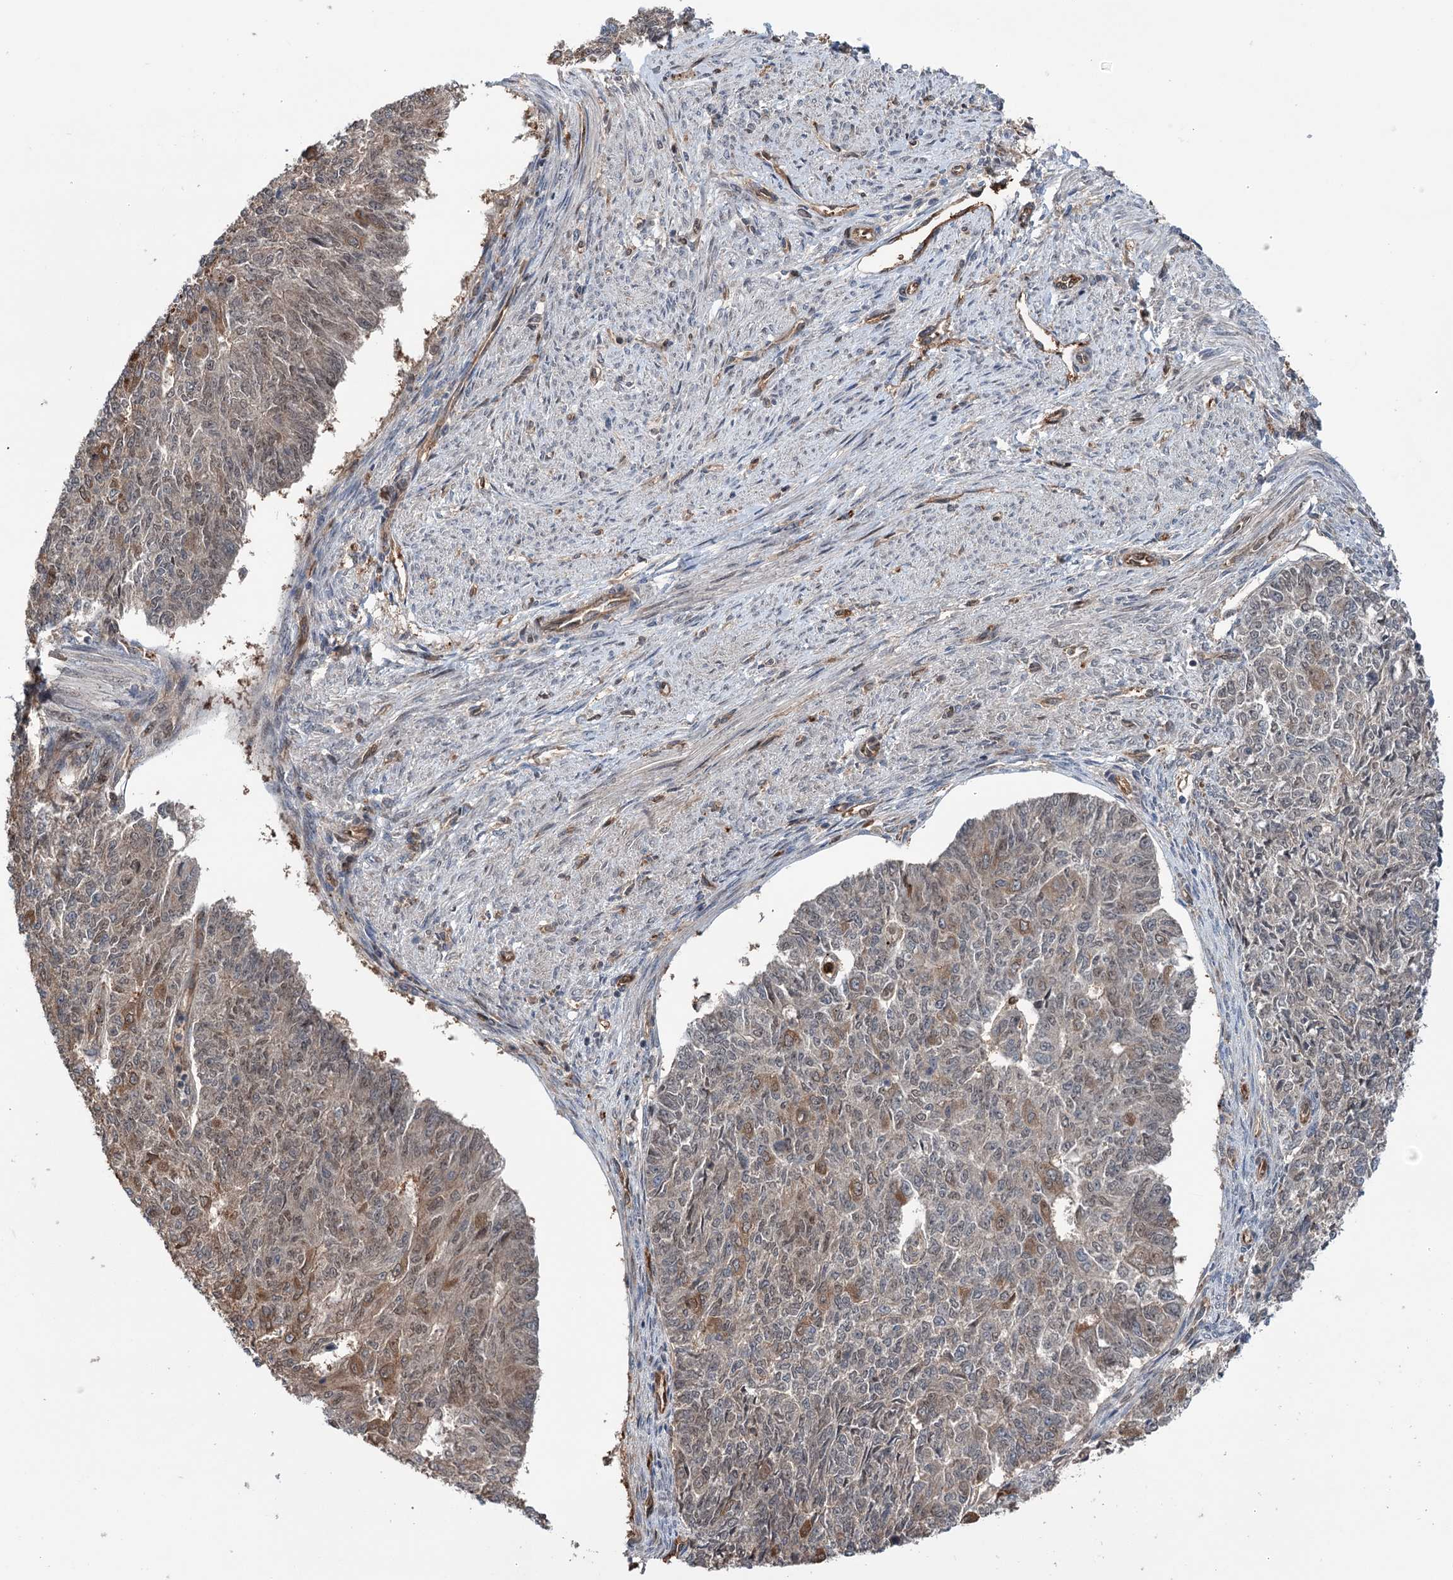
{"staining": {"intensity": "moderate", "quantity": "<25%", "location": "cytoplasmic/membranous,nuclear"}, "tissue": "endometrial cancer", "cell_type": "Tumor cells", "image_type": "cancer", "snomed": [{"axis": "morphology", "description": "Adenocarcinoma, NOS"}, {"axis": "topography", "description": "Endometrium"}], "caption": "An IHC micrograph of neoplastic tissue is shown. Protein staining in brown highlights moderate cytoplasmic/membranous and nuclear positivity in adenocarcinoma (endometrial) within tumor cells.", "gene": "NCAPD2", "patient": {"sex": "female", "age": 32}}